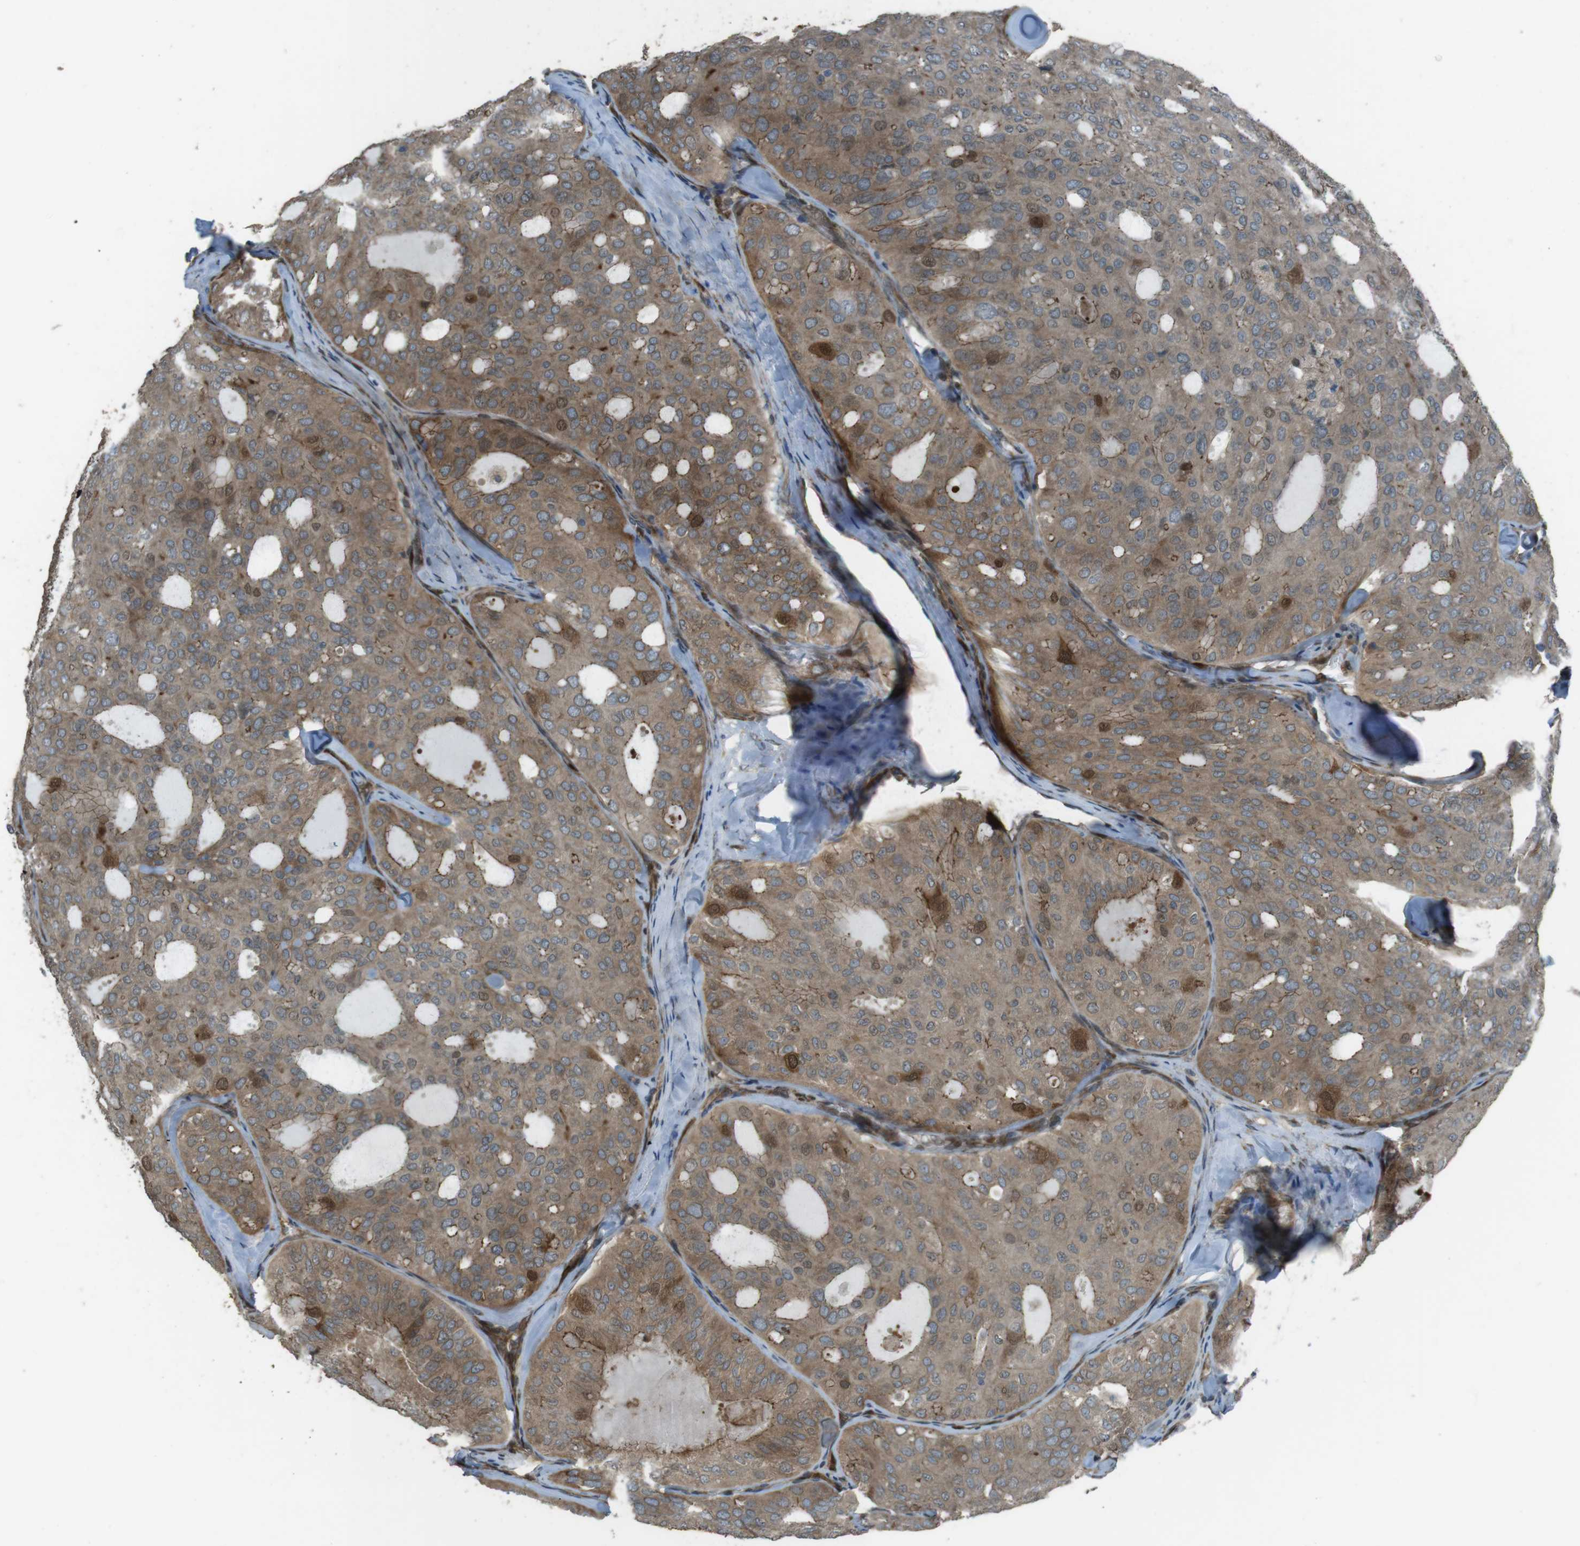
{"staining": {"intensity": "moderate", "quantity": "25%-75%", "location": "cytoplasmic/membranous"}, "tissue": "thyroid cancer", "cell_type": "Tumor cells", "image_type": "cancer", "snomed": [{"axis": "morphology", "description": "Follicular adenoma carcinoma, NOS"}, {"axis": "topography", "description": "Thyroid gland"}], "caption": "This micrograph displays thyroid follicular adenoma carcinoma stained with immunohistochemistry to label a protein in brown. The cytoplasmic/membranous of tumor cells show moderate positivity for the protein. Nuclei are counter-stained blue.", "gene": "ZNF330", "patient": {"sex": "male", "age": 75}}